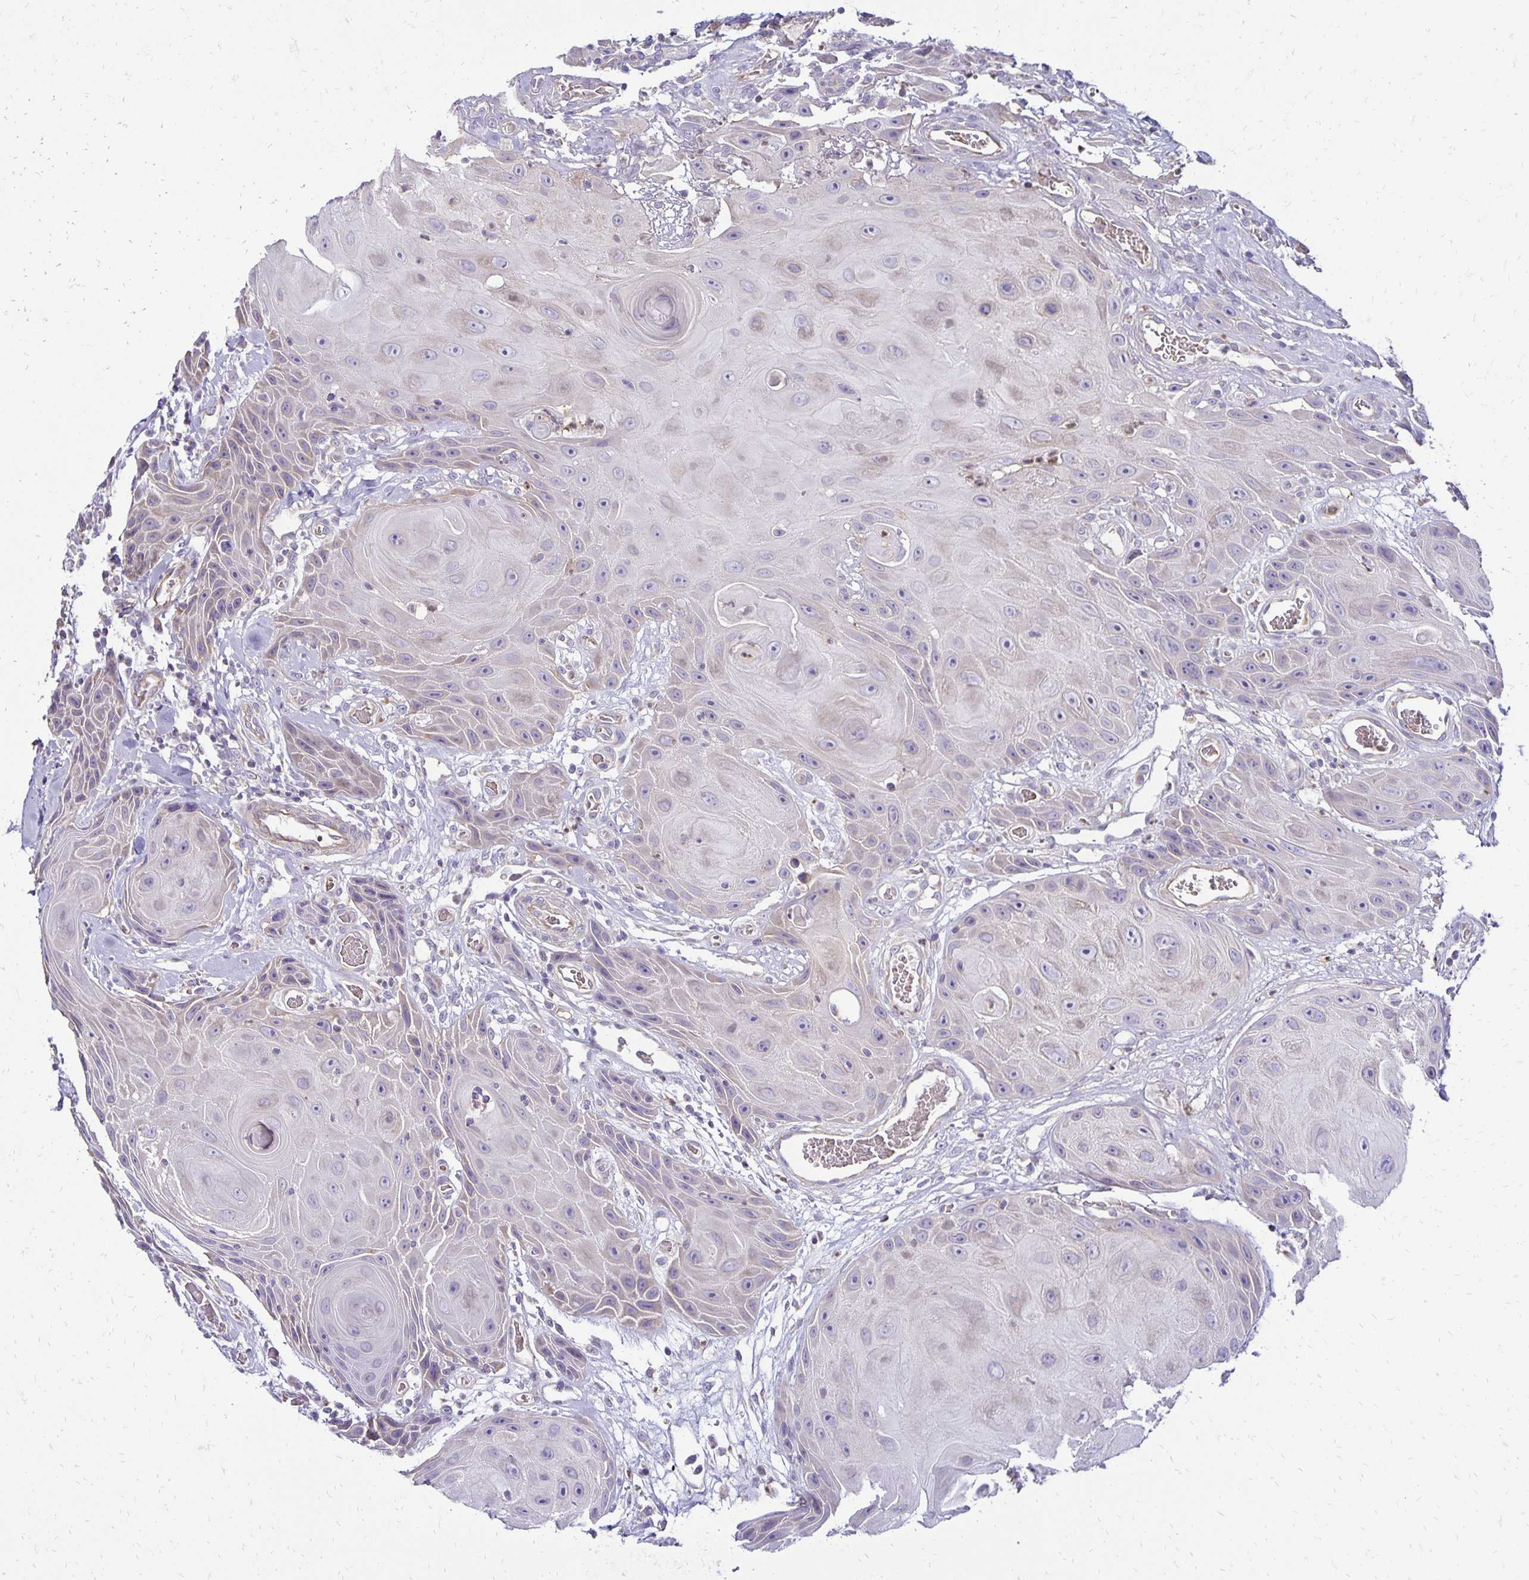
{"staining": {"intensity": "weak", "quantity": "<25%", "location": "cytoplasmic/membranous"}, "tissue": "head and neck cancer", "cell_type": "Tumor cells", "image_type": "cancer", "snomed": [{"axis": "morphology", "description": "Squamous cell carcinoma, NOS"}, {"axis": "topography", "description": "Oral tissue"}, {"axis": "topography", "description": "Head-Neck"}], "caption": "Immunohistochemical staining of head and neck squamous cell carcinoma exhibits no significant staining in tumor cells.", "gene": "FN3K", "patient": {"sex": "male", "age": 49}}